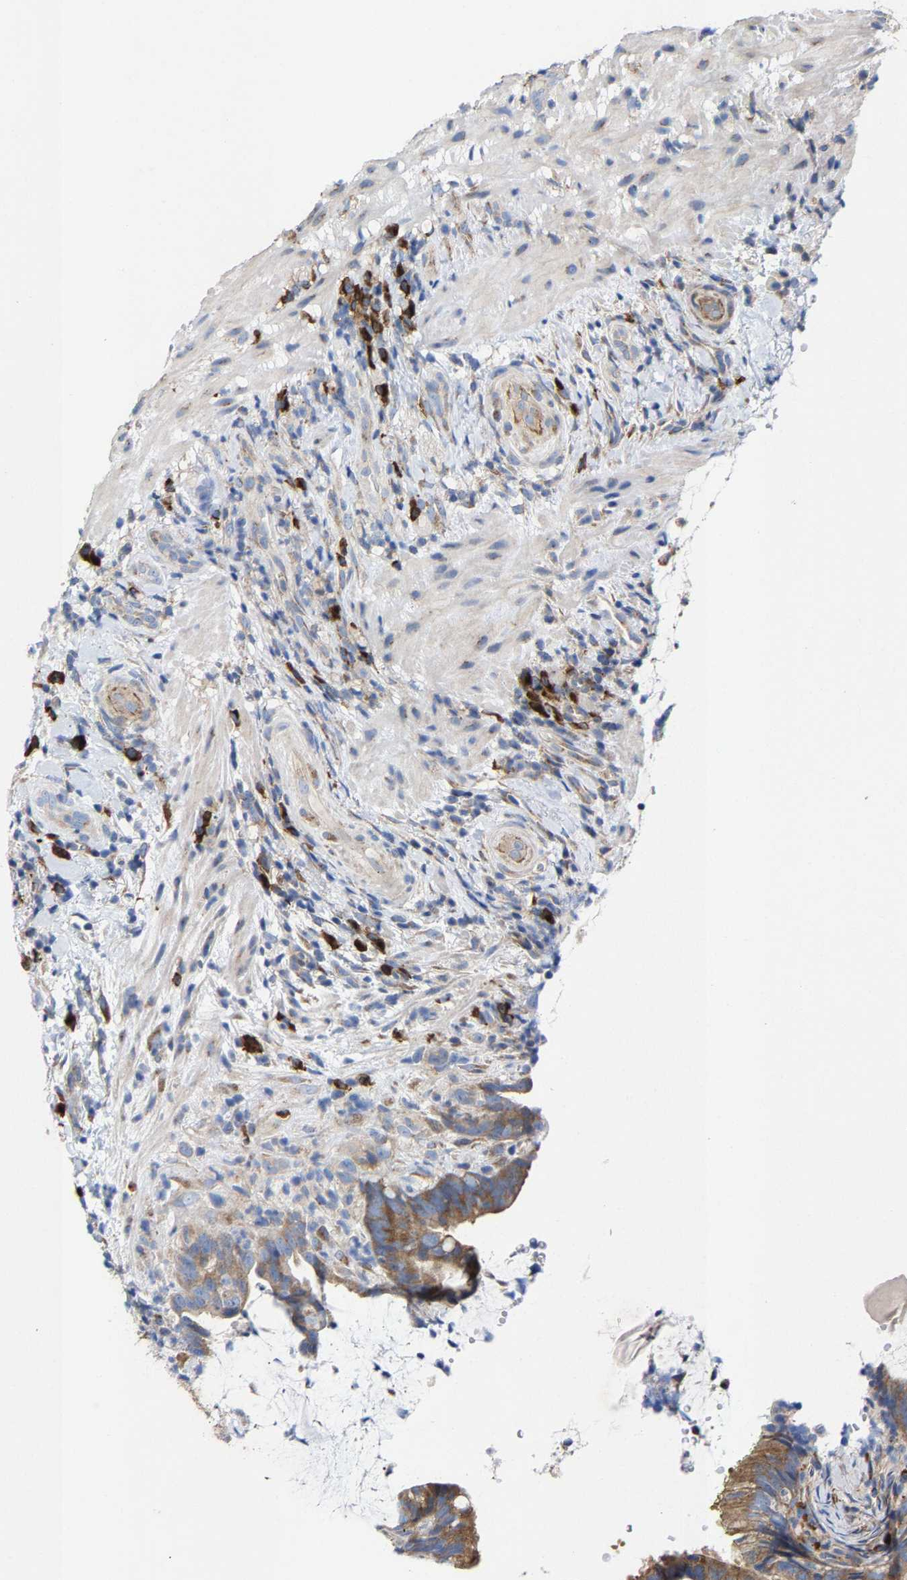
{"staining": {"intensity": "moderate", "quantity": ">75%", "location": "cytoplasmic/membranous"}, "tissue": "colorectal cancer", "cell_type": "Tumor cells", "image_type": "cancer", "snomed": [{"axis": "morphology", "description": "Adenocarcinoma, NOS"}, {"axis": "topography", "description": "Colon"}], "caption": "Immunohistochemistry staining of colorectal cancer, which displays medium levels of moderate cytoplasmic/membranous expression in approximately >75% of tumor cells indicating moderate cytoplasmic/membranous protein expression. The staining was performed using DAB (brown) for protein detection and nuclei were counterstained in hematoxylin (blue).", "gene": "PPP1R15A", "patient": {"sex": "female", "age": 66}}